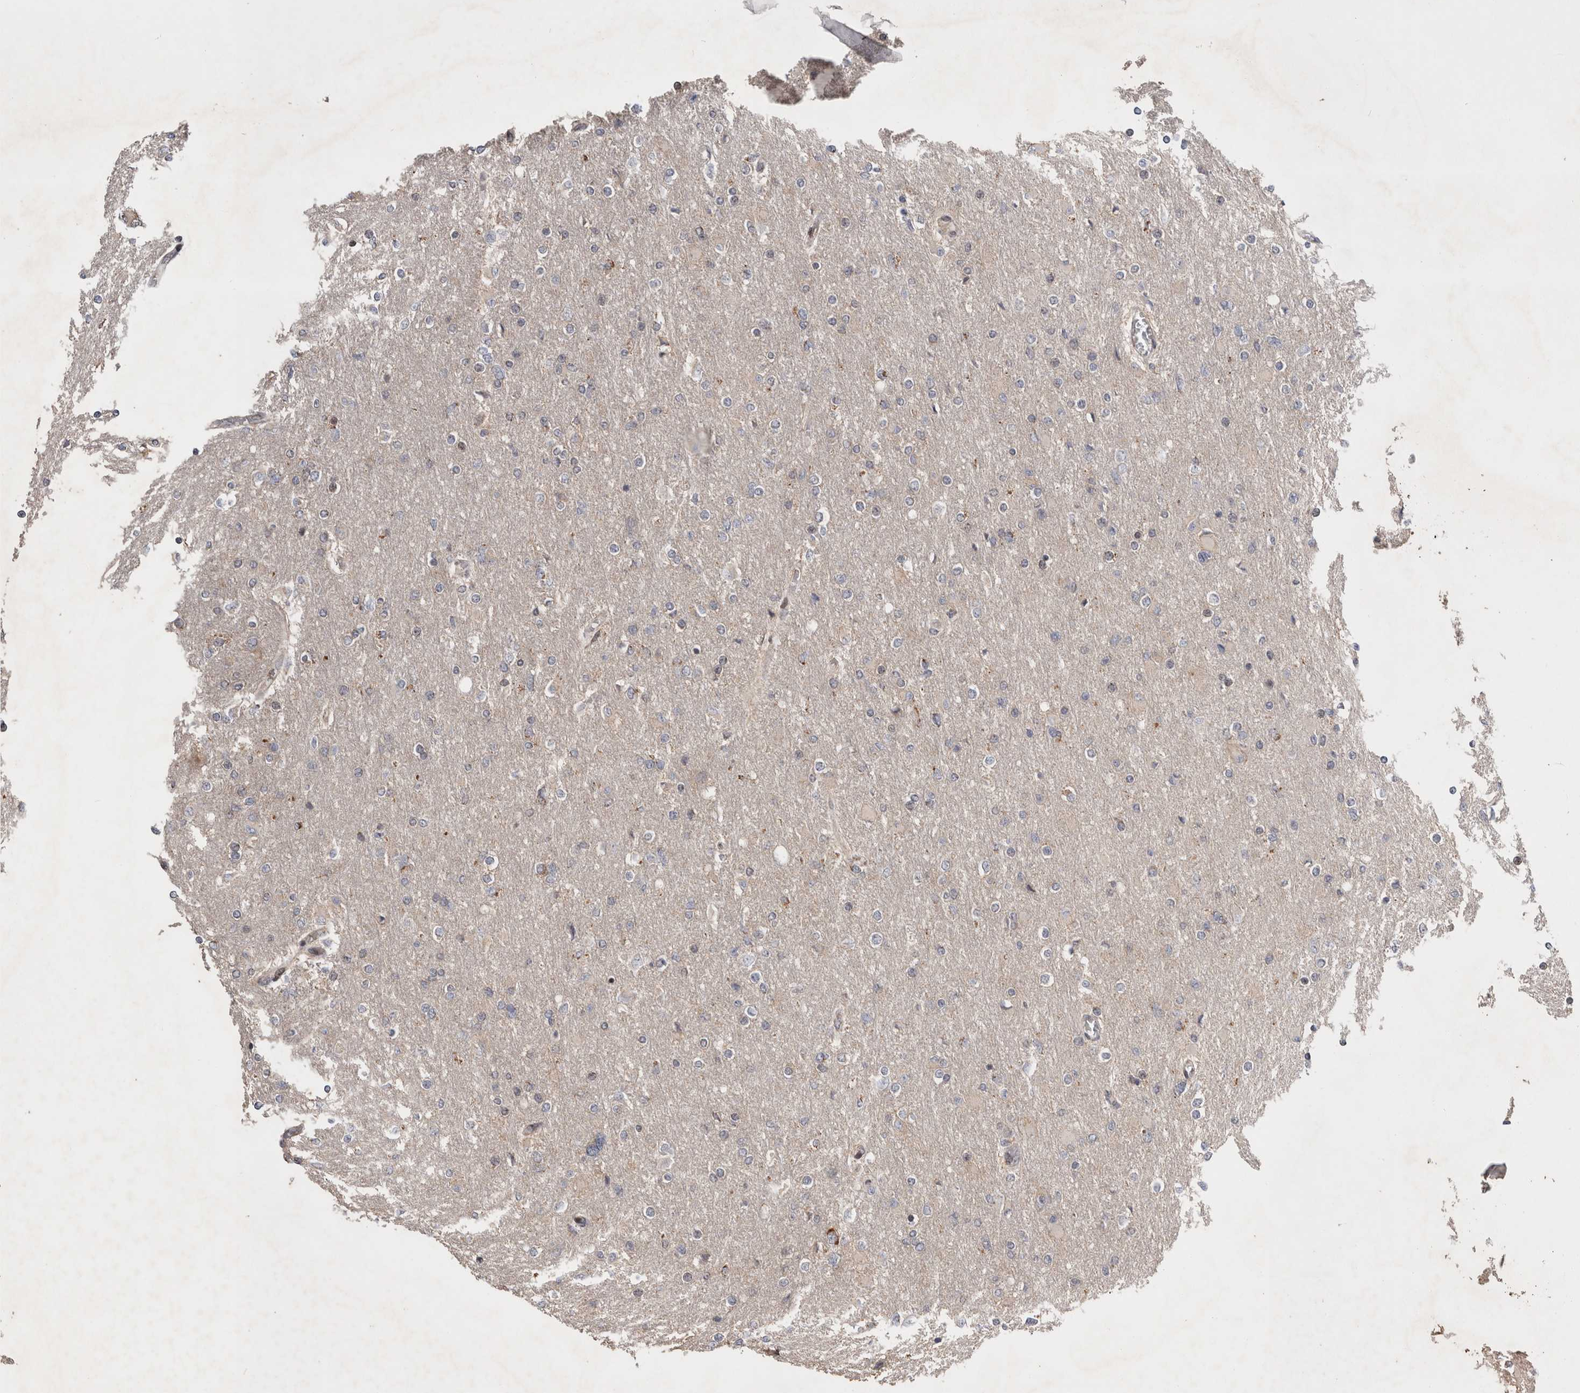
{"staining": {"intensity": "negative", "quantity": "none", "location": "none"}, "tissue": "glioma", "cell_type": "Tumor cells", "image_type": "cancer", "snomed": [{"axis": "morphology", "description": "Glioma, malignant, High grade"}, {"axis": "topography", "description": "Cerebral cortex"}], "caption": "Human high-grade glioma (malignant) stained for a protein using immunohistochemistry (IHC) displays no positivity in tumor cells.", "gene": "MRPL37", "patient": {"sex": "female", "age": 36}}